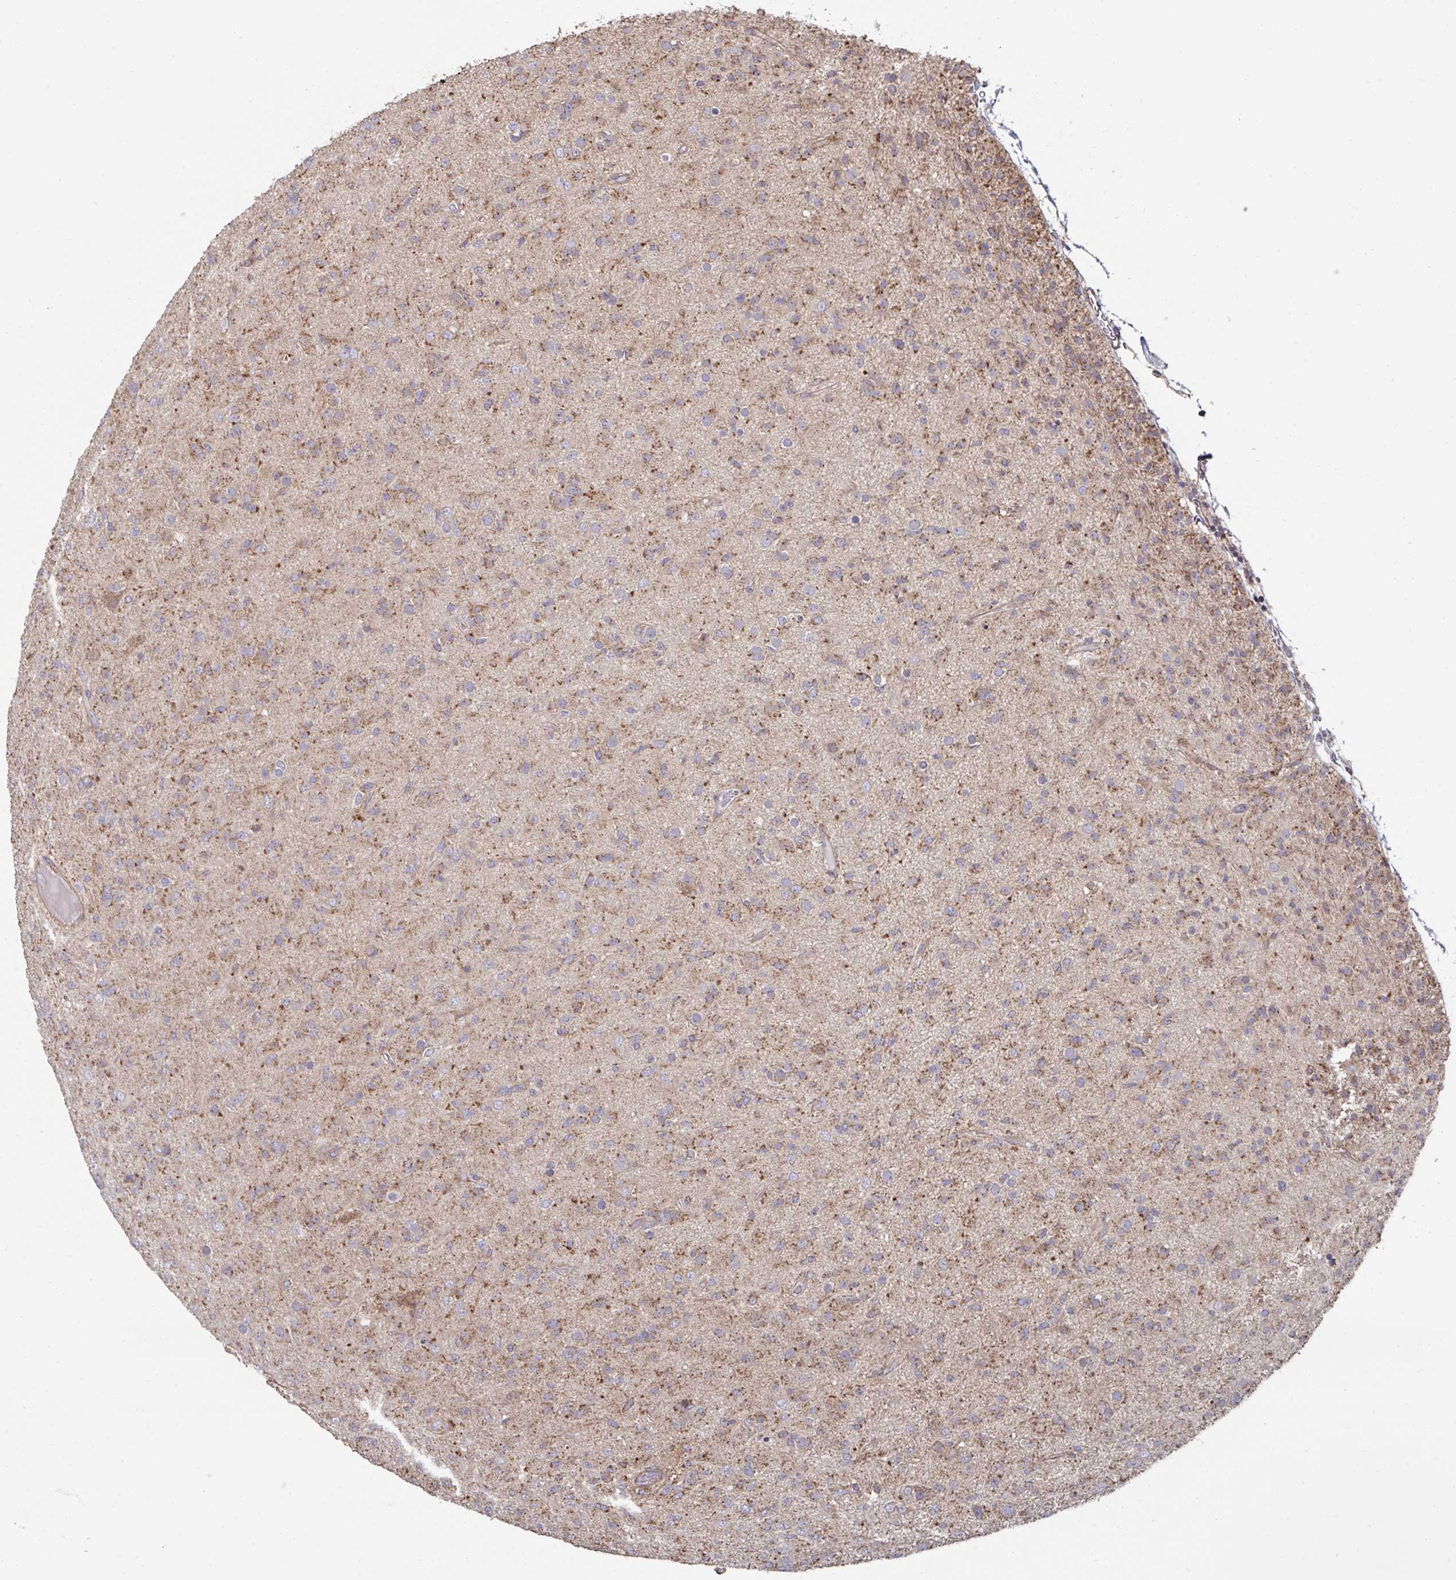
{"staining": {"intensity": "moderate", "quantity": ">75%", "location": "cytoplasmic/membranous"}, "tissue": "glioma", "cell_type": "Tumor cells", "image_type": "cancer", "snomed": [{"axis": "morphology", "description": "Glioma, malignant, Low grade"}, {"axis": "topography", "description": "Brain"}], "caption": "High-magnification brightfield microscopy of glioma stained with DAB (3,3'-diaminobenzidine) (brown) and counterstained with hematoxylin (blue). tumor cells exhibit moderate cytoplasmic/membranous expression is present in approximately>75% of cells.", "gene": "DZANK1", "patient": {"sex": "male", "age": 65}}